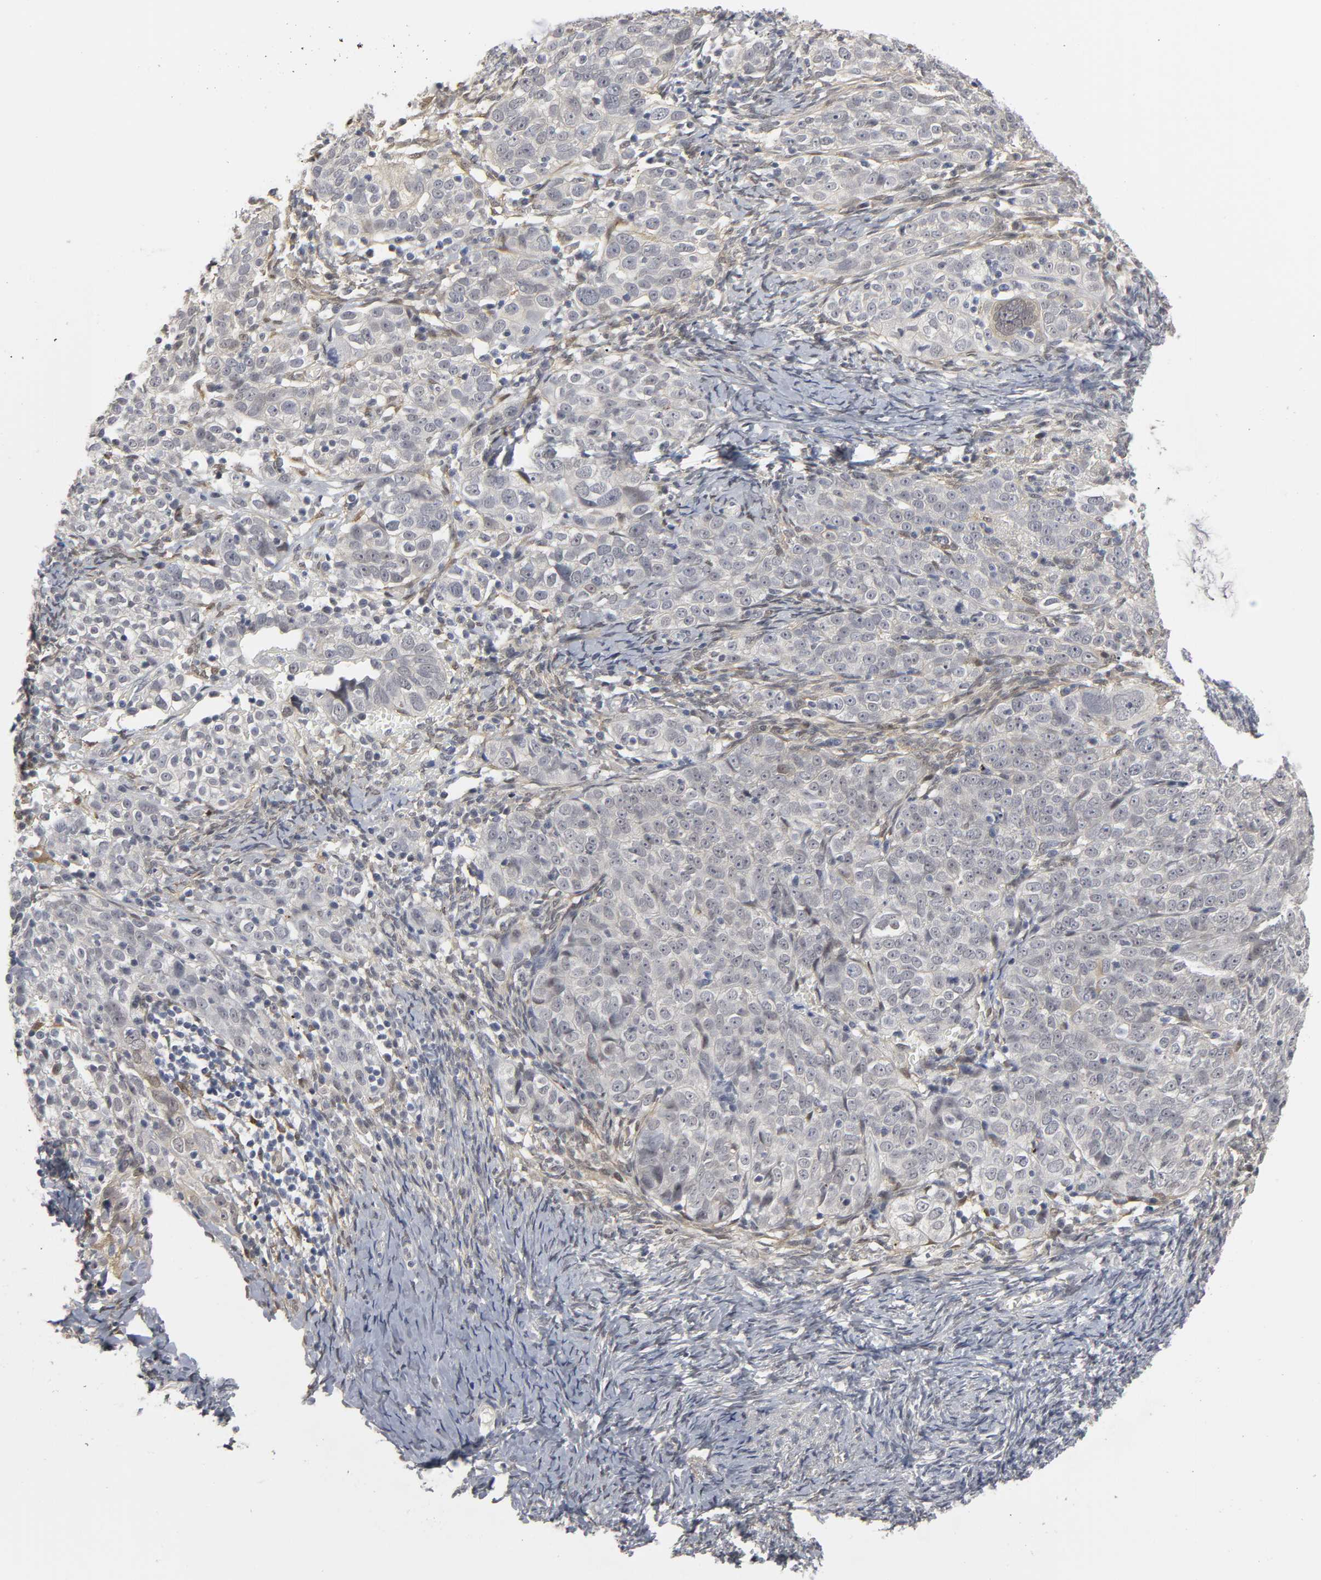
{"staining": {"intensity": "weak", "quantity": "<25%", "location": "cytoplasmic/membranous,nuclear"}, "tissue": "ovarian cancer", "cell_type": "Tumor cells", "image_type": "cancer", "snomed": [{"axis": "morphology", "description": "Normal tissue, NOS"}, {"axis": "morphology", "description": "Cystadenocarcinoma, serous, NOS"}, {"axis": "topography", "description": "Ovary"}], "caption": "Immunohistochemistry of human ovarian cancer (serous cystadenocarcinoma) shows no expression in tumor cells. (Immunohistochemistry, brightfield microscopy, high magnification).", "gene": "PDLIM3", "patient": {"sex": "female", "age": 62}}